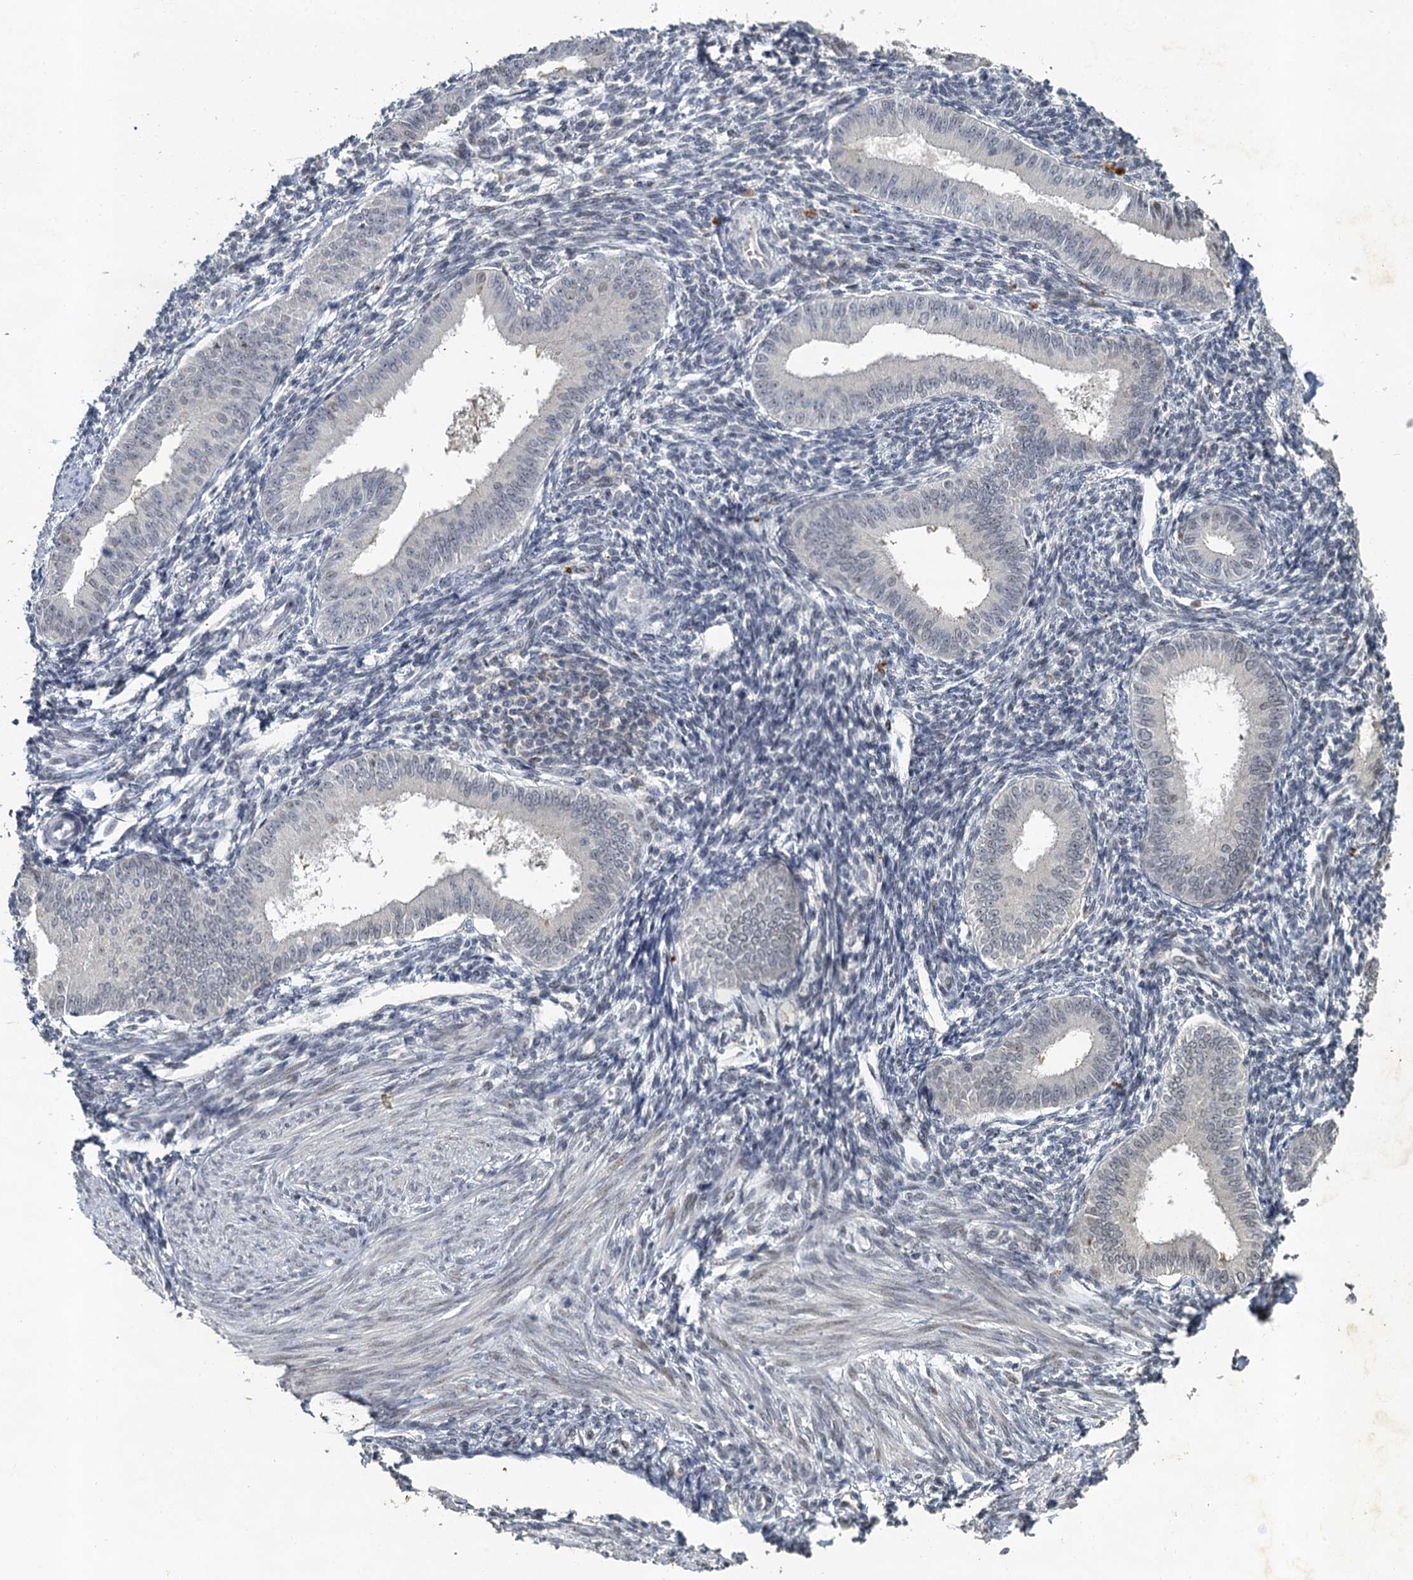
{"staining": {"intensity": "negative", "quantity": "none", "location": "none"}, "tissue": "endometrium", "cell_type": "Cells in endometrial stroma", "image_type": "normal", "snomed": [{"axis": "morphology", "description": "Normal tissue, NOS"}, {"axis": "topography", "description": "Uterus"}, {"axis": "topography", "description": "Endometrium"}], "caption": "This is an IHC image of normal endometrium. There is no staining in cells in endometrial stroma.", "gene": "MUCL1", "patient": {"sex": "female", "age": 48}}